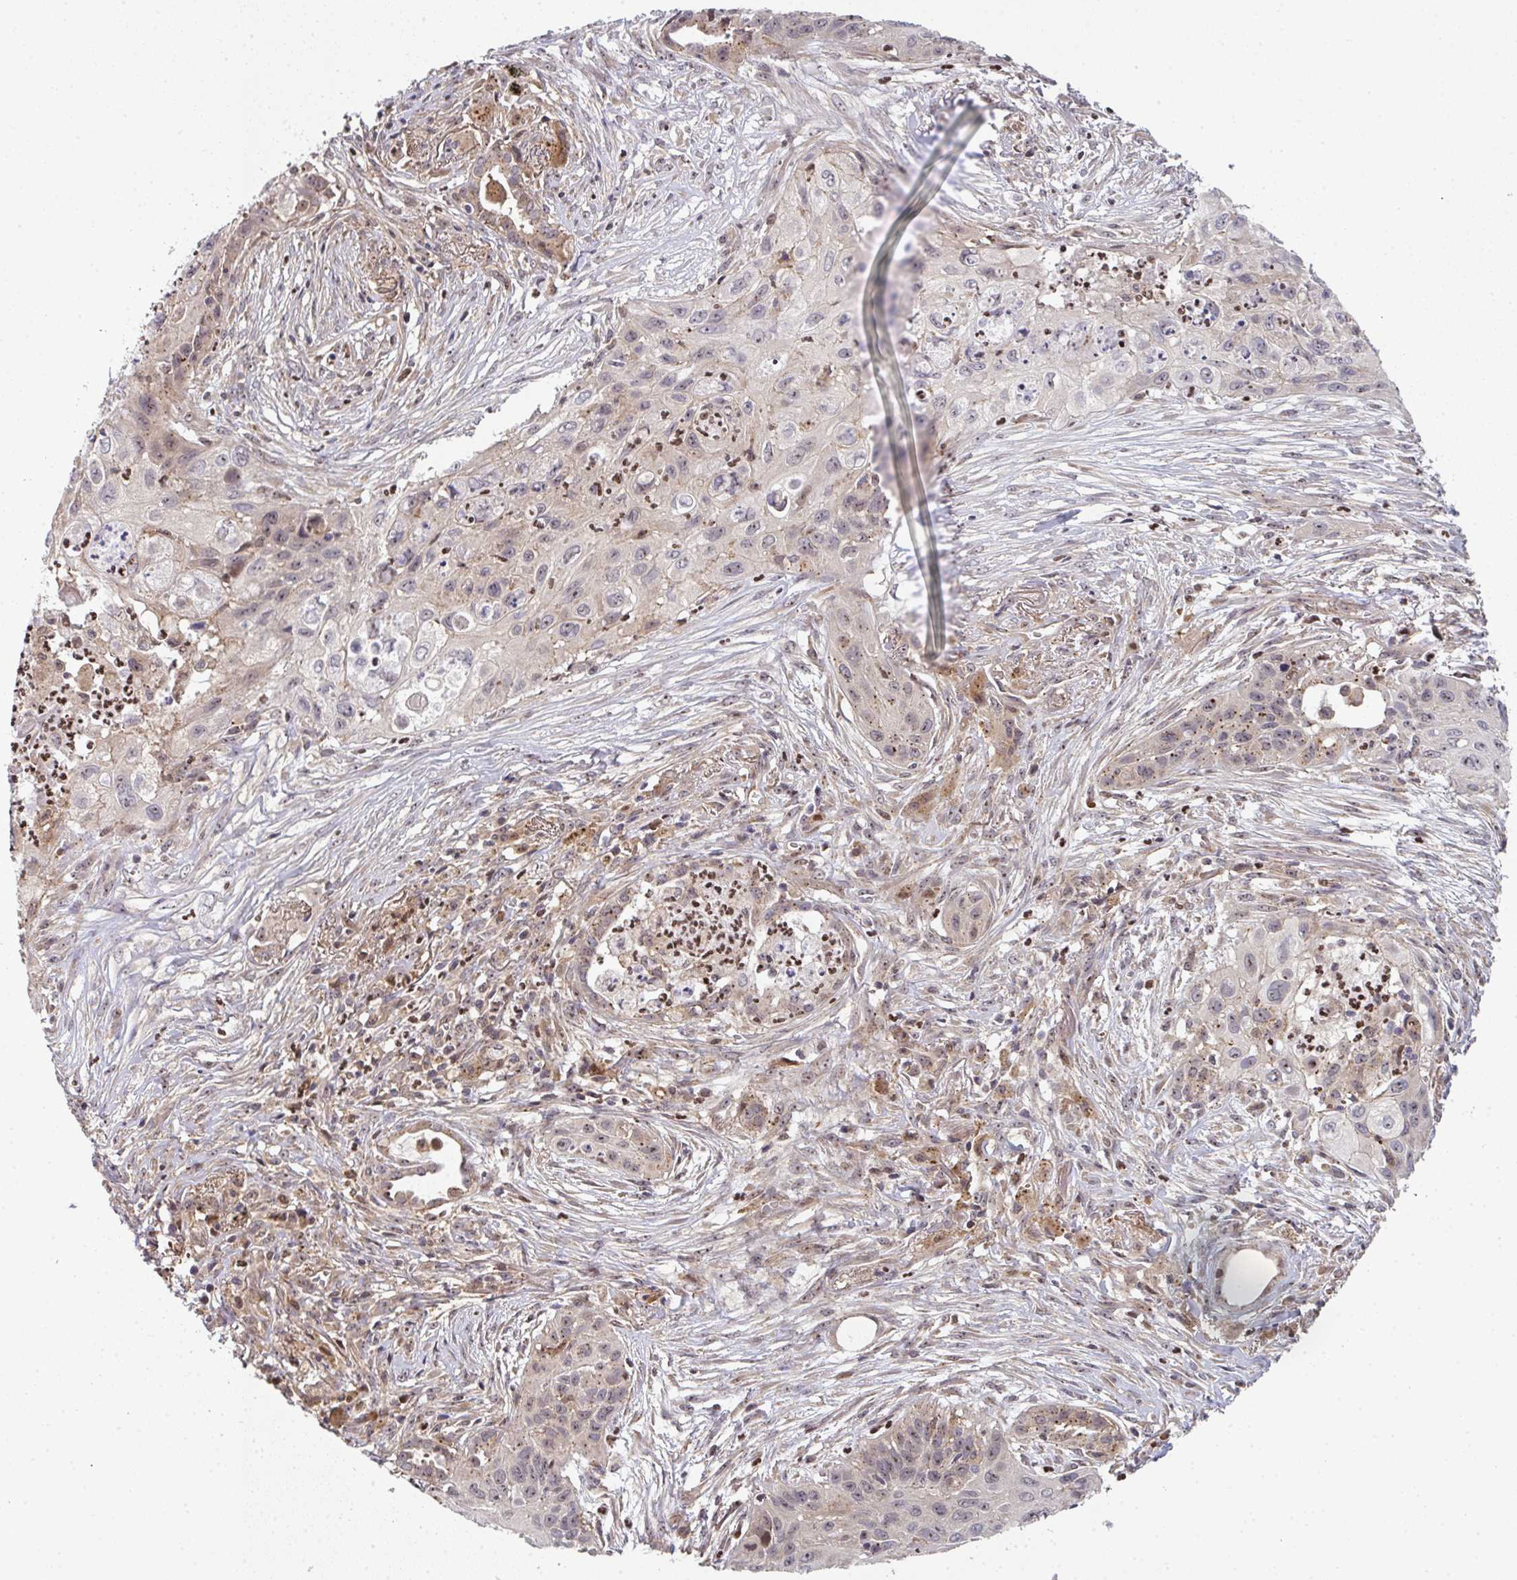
{"staining": {"intensity": "negative", "quantity": "none", "location": "none"}, "tissue": "lung cancer", "cell_type": "Tumor cells", "image_type": "cancer", "snomed": [{"axis": "morphology", "description": "Squamous cell carcinoma, NOS"}, {"axis": "topography", "description": "Lung"}], "caption": "This is a micrograph of immunohistochemistry staining of squamous cell carcinoma (lung), which shows no positivity in tumor cells.", "gene": "SIMC1", "patient": {"sex": "male", "age": 71}}